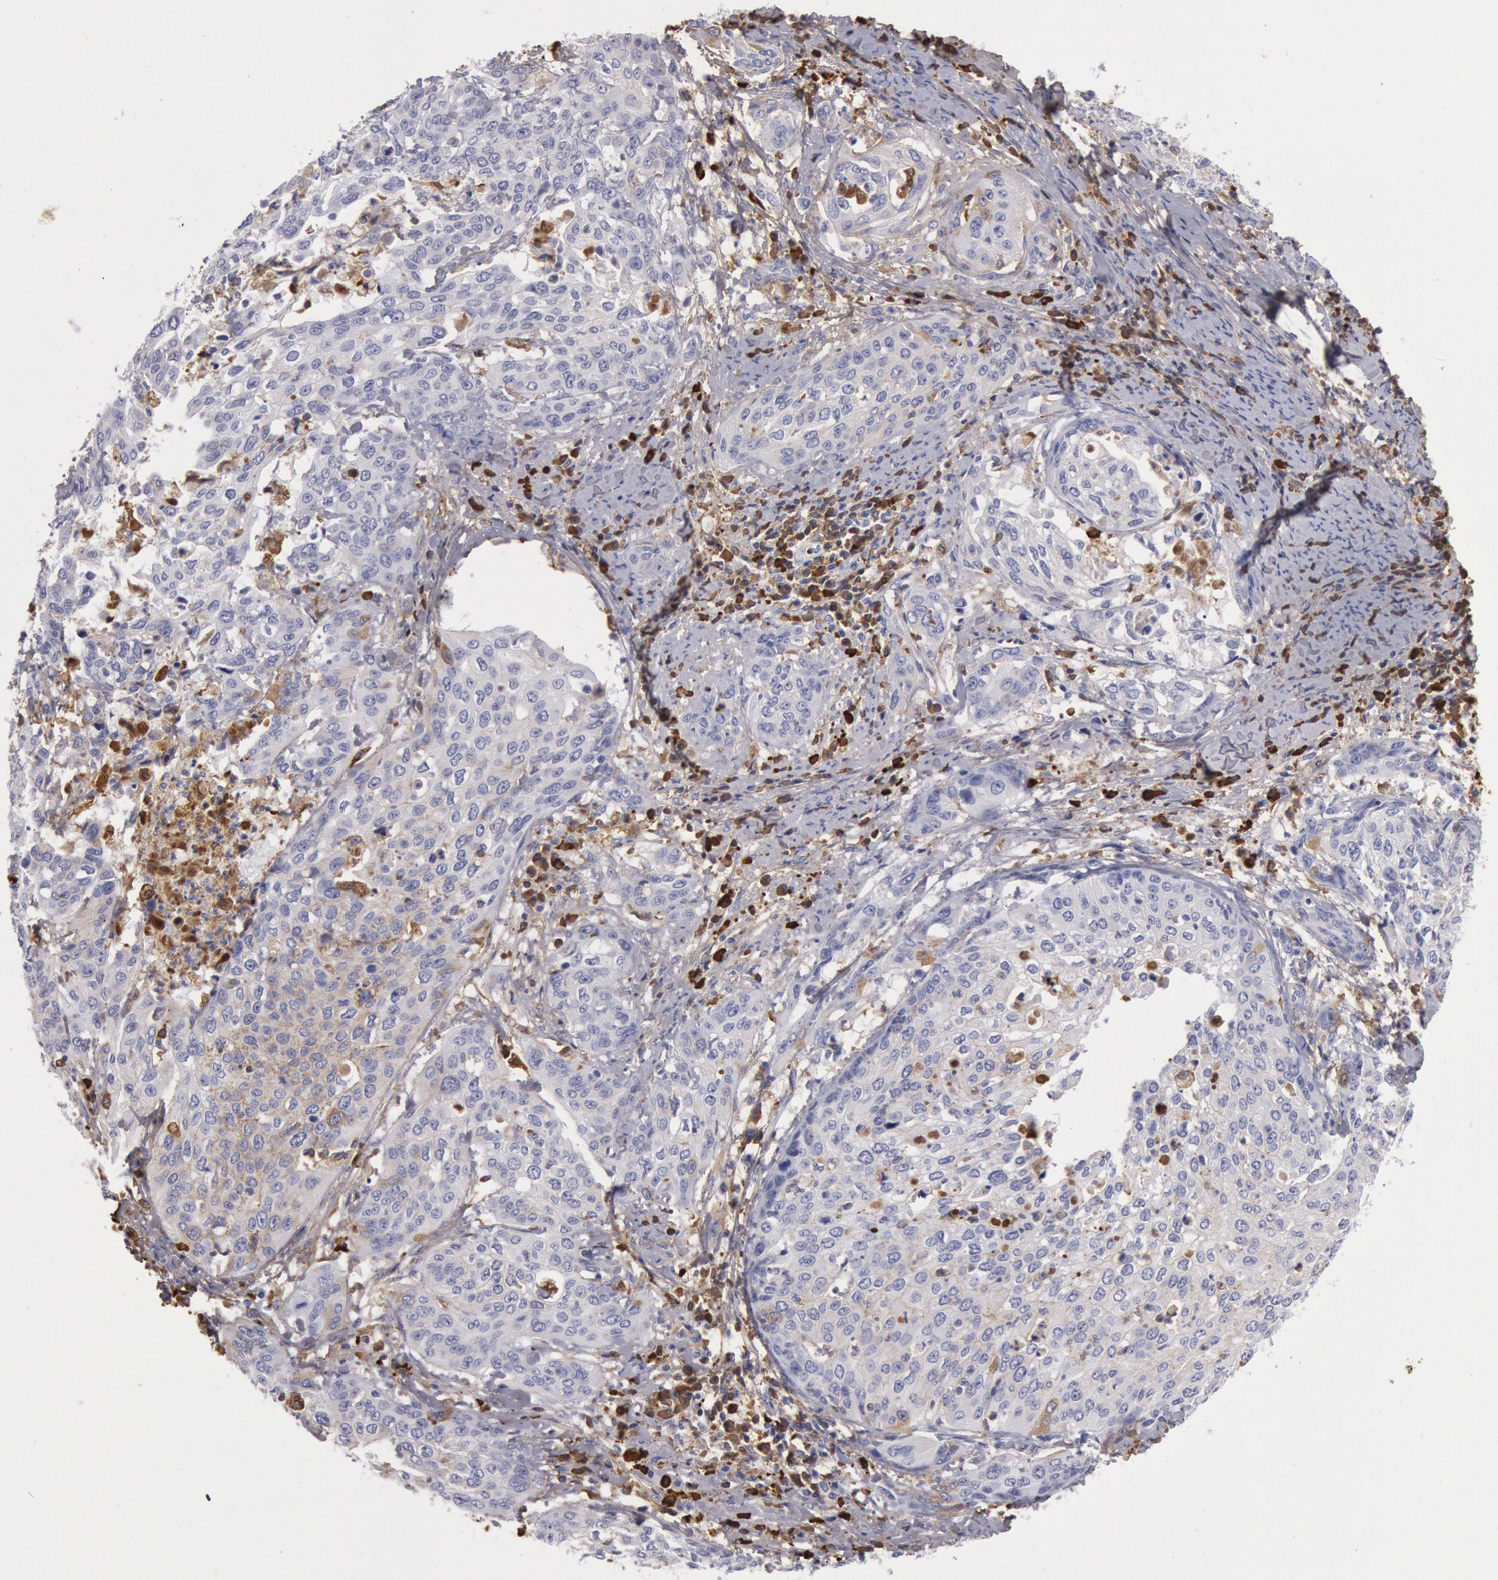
{"staining": {"intensity": "negative", "quantity": "none", "location": "none"}, "tissue": "cervical cancer", "cell_type": "Tumor cells", "image_type": "cancer", "snomed": [{"axis": "morphology", "description": "Squamous cell carcinoma, NOS"}, {"axis": "topography", "description": "Cervix"}], "caption": "Image shows no protein expression in tumor cells of squamous cell carcinoma (cervical) tissue.", "gene": "IGHA1", "patient": {"sex": "female", "age": 41}}